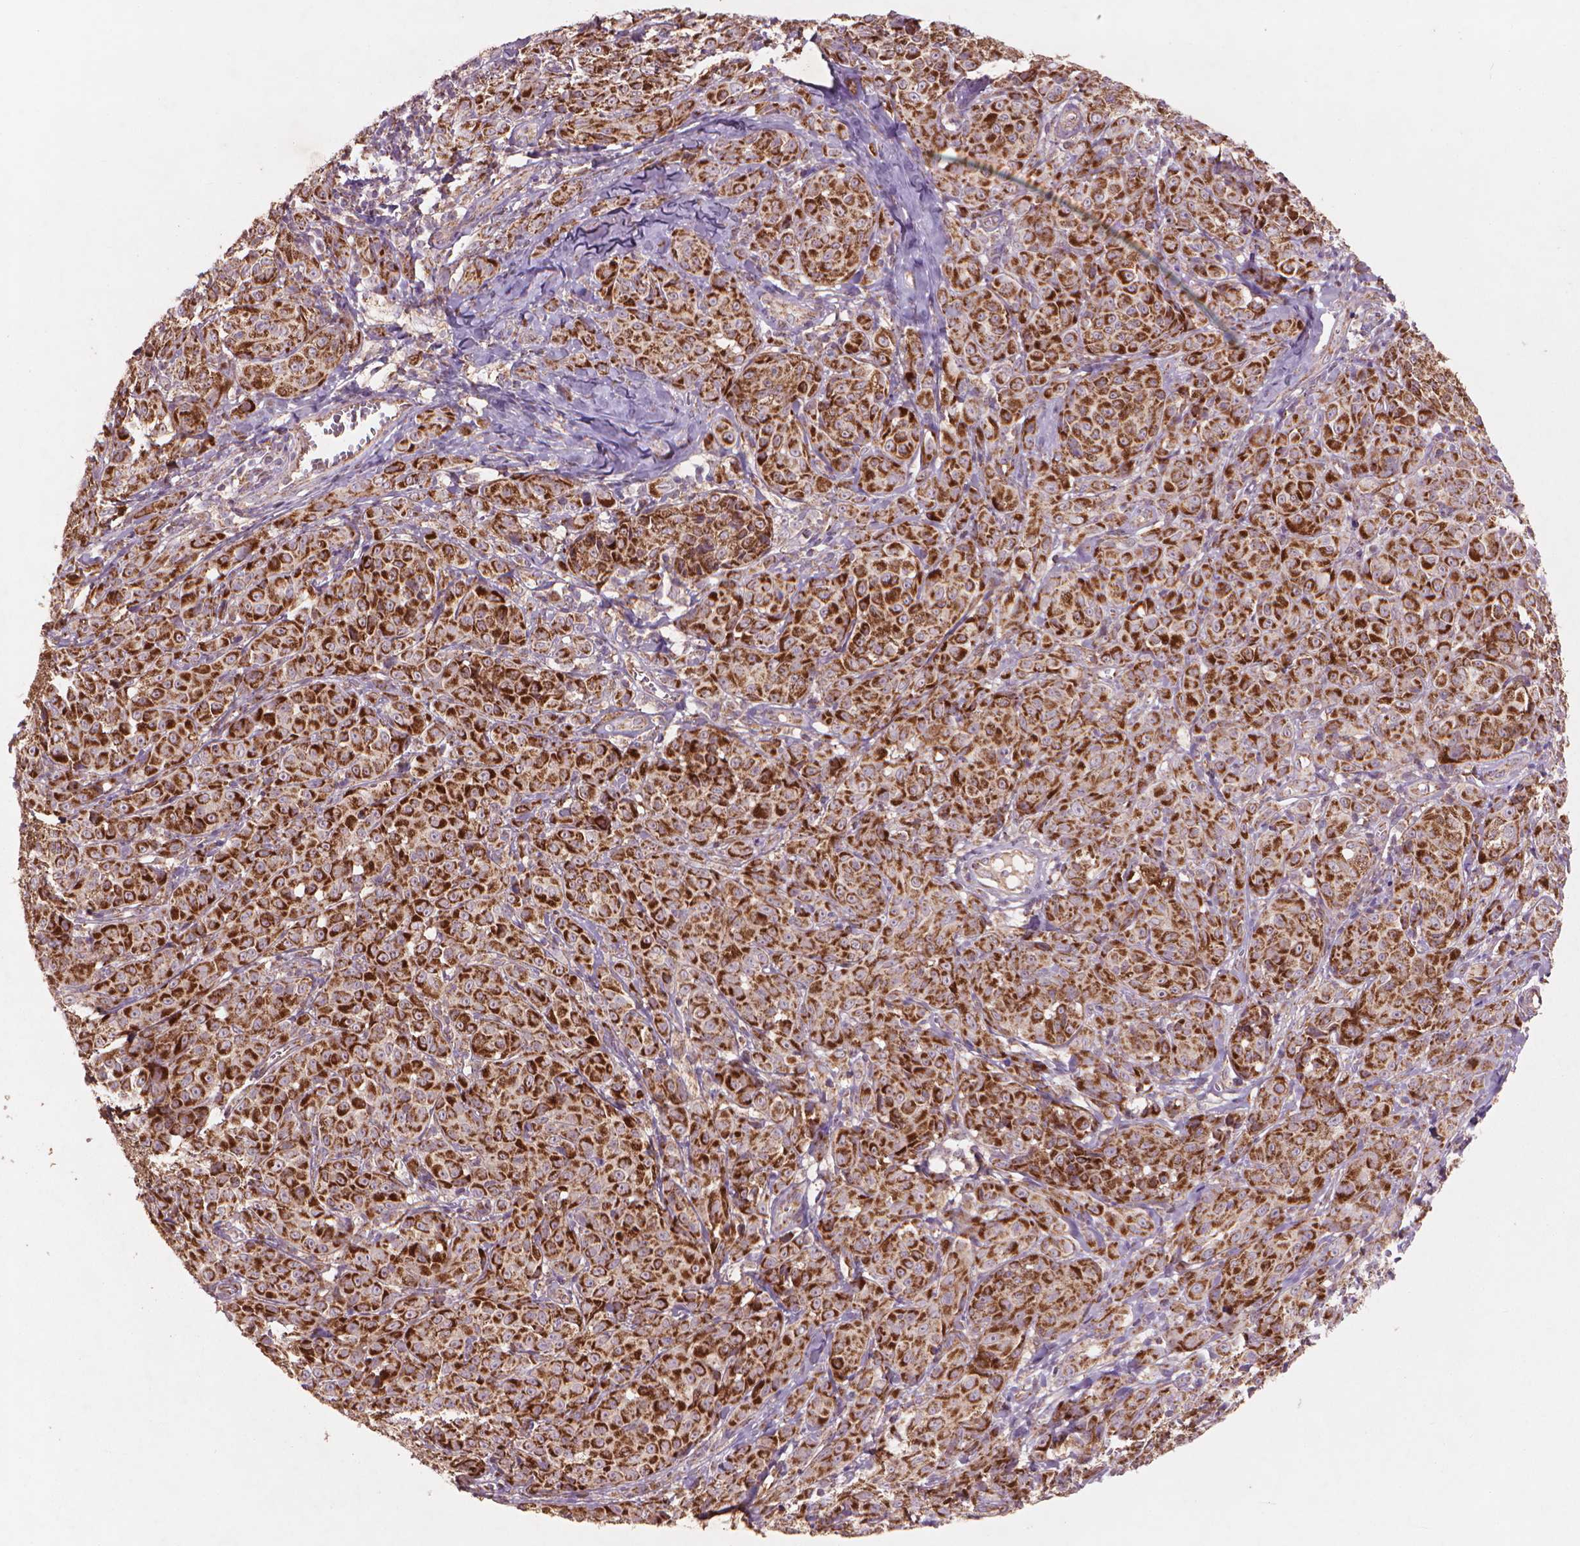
{"staining": {"intensity": "strong", "quantity": ">75%", "location": "cytoplasmic/membranous"}, "tissue": "melanoma", "cell_type": "Tumor cells", "image_type": "cancer", "snomed": [{"axis": "morphology", "description": "Malignant melanoma, NOS"}, {"axis": "topography", "description": "Skin"}], "caption": "Brown immunohistochemical staining in human malignant melanoma demonstrates strong cytoplasmic/membranous expression in approximately >75% of tumor cells. (DAB IHC, brown staining for protein, blue staining for nuclei).", "gene": "NLRX1", "patient": {"sex": "male", "age": 89}}